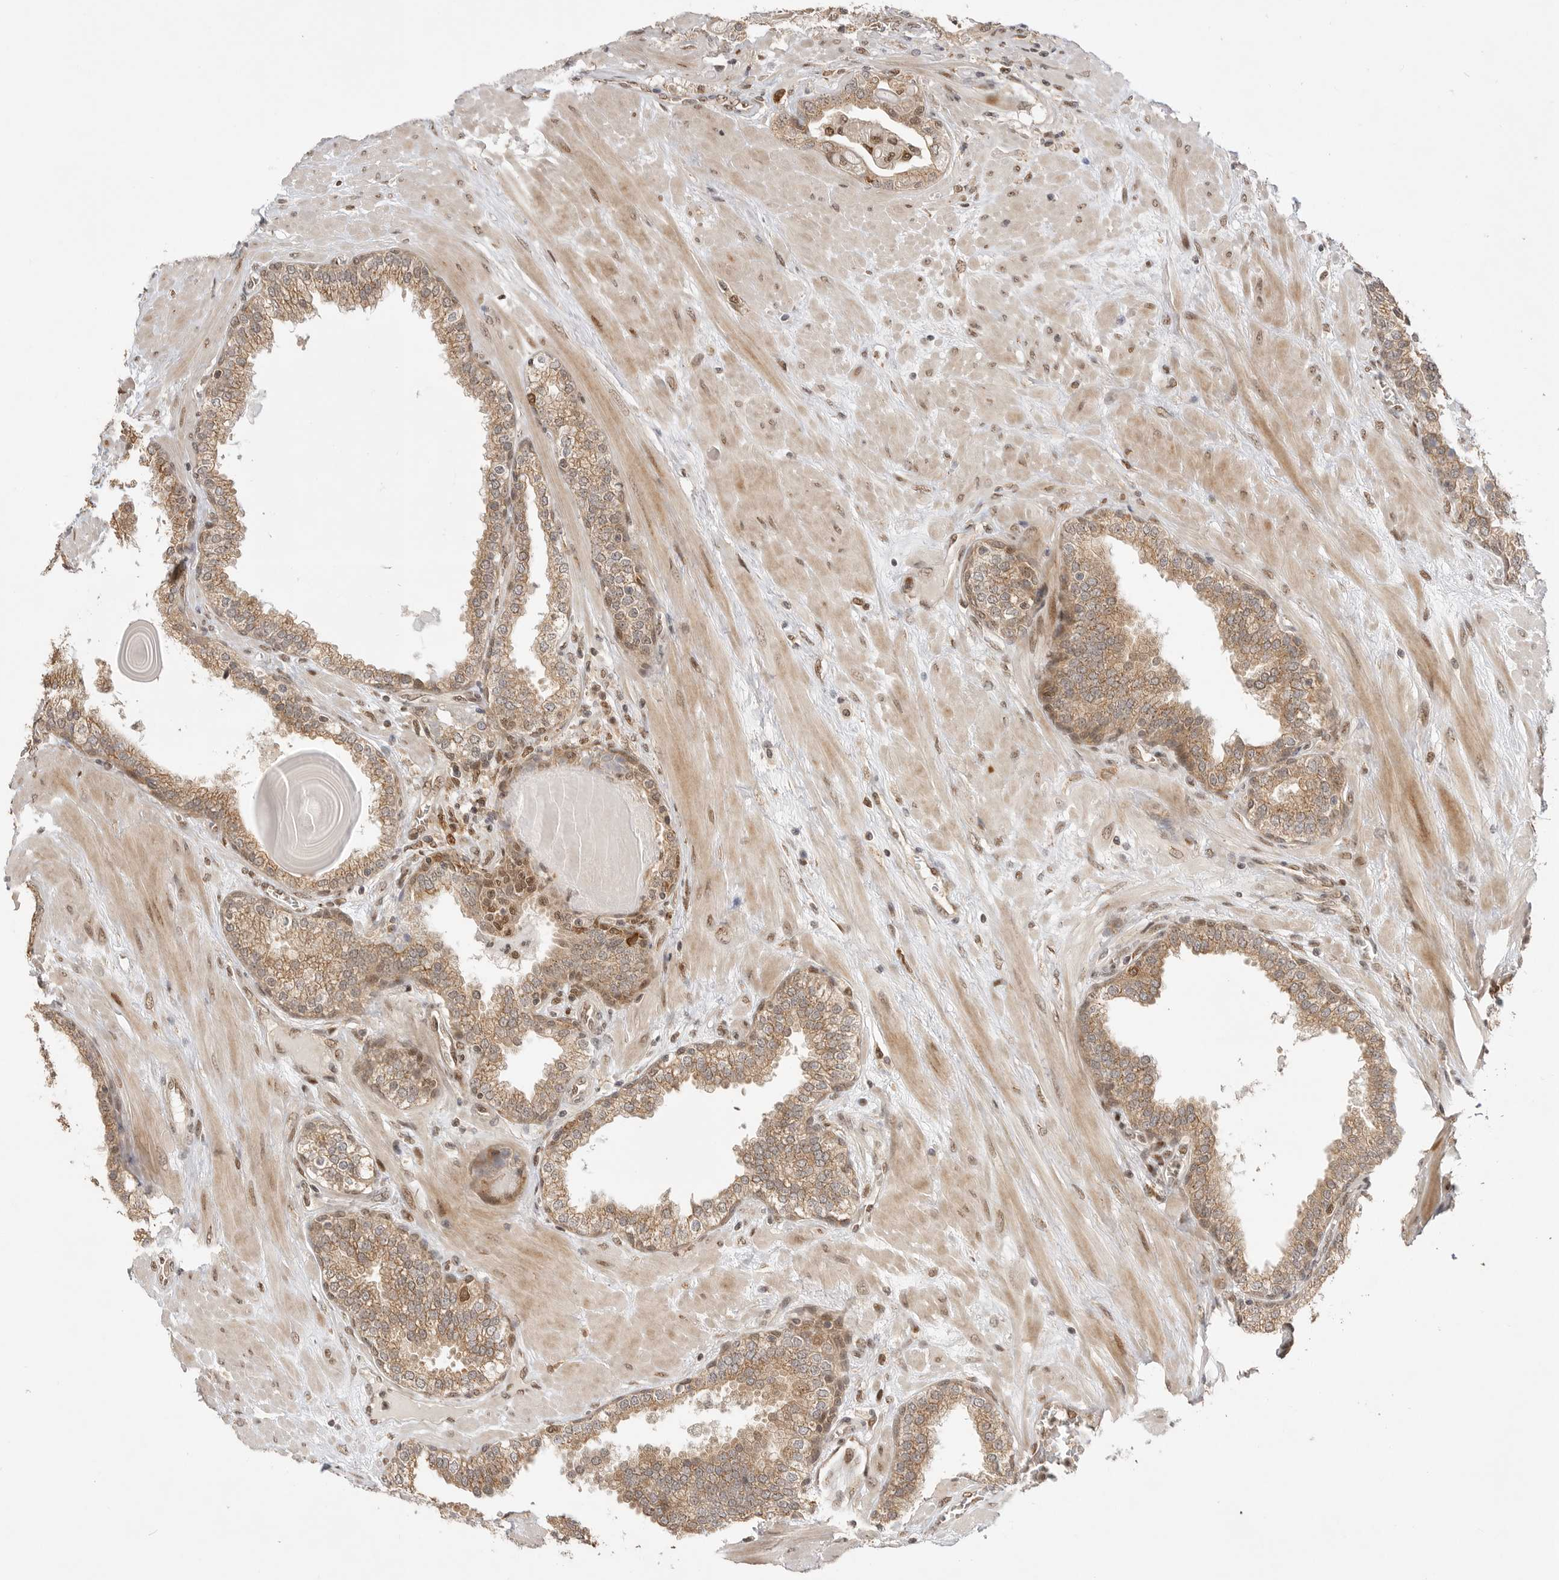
{"staining": {"intensity": "moderate", "quantity": ">75%", "location": "cytoplasmic/membranous,nuclear"}, "tissue": "prostate", "cell_type": "Glandular cells", "image_type": "normal", "snomed": [{"axis": "morphology", "description": "Normal tissue, NOS"}, {"axis": "topography", "description": "Prostate"}], "caption": "Protein positivity by immunohistochemistry (IHC) displays moderate cytoplasmic/membranous,nuclear expression in approximately >75% of glandular cells in unremarkable prostate. Using DAB (3,3'-diaminobenzidine) (brown) and hematoxylin (blue) stains, captured at high magnification using brightfield microscopy.", "gene": "ALKAL1", "patient": {"sex": "male", "age": 51}}